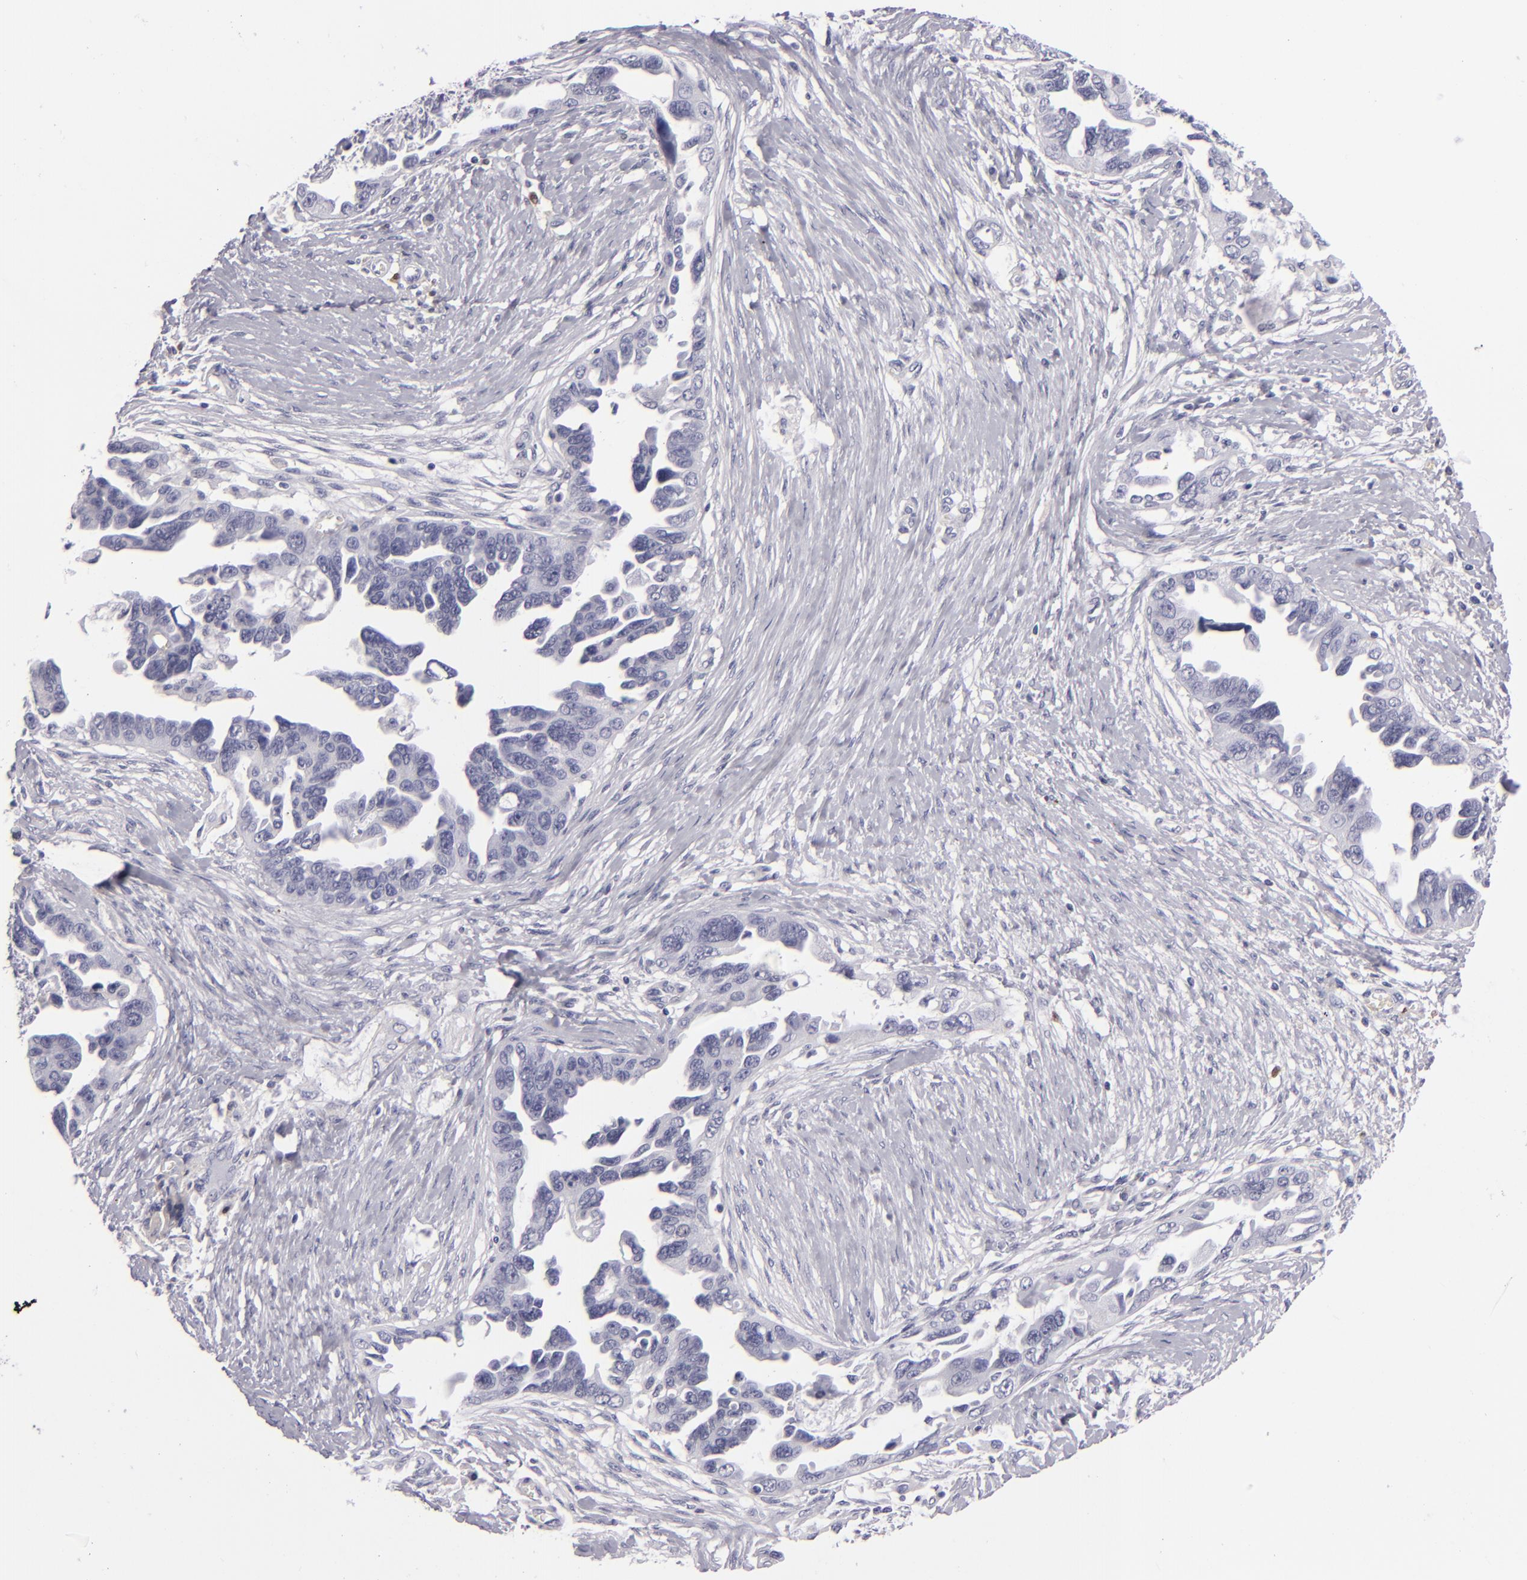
{"staining": {"intensity": "negative", "quantity": "none", "location": "none"}, "tissue": "ovarian cancer", "cell_type": "Tumor cells", "image_type": "cancer", "snomed": [{"axis": "morphology", "description": "Cystadenocarcinoma, serous, NOS"}, {"axis": "topography", "description": "Ovary"}], "caption": "Immunohistochemistry (IHC) of human ovarian cancer demonstrates no staining in tumor cells.", "gene": "F13A1", "patient": {"sex": "female", "age": 63}}